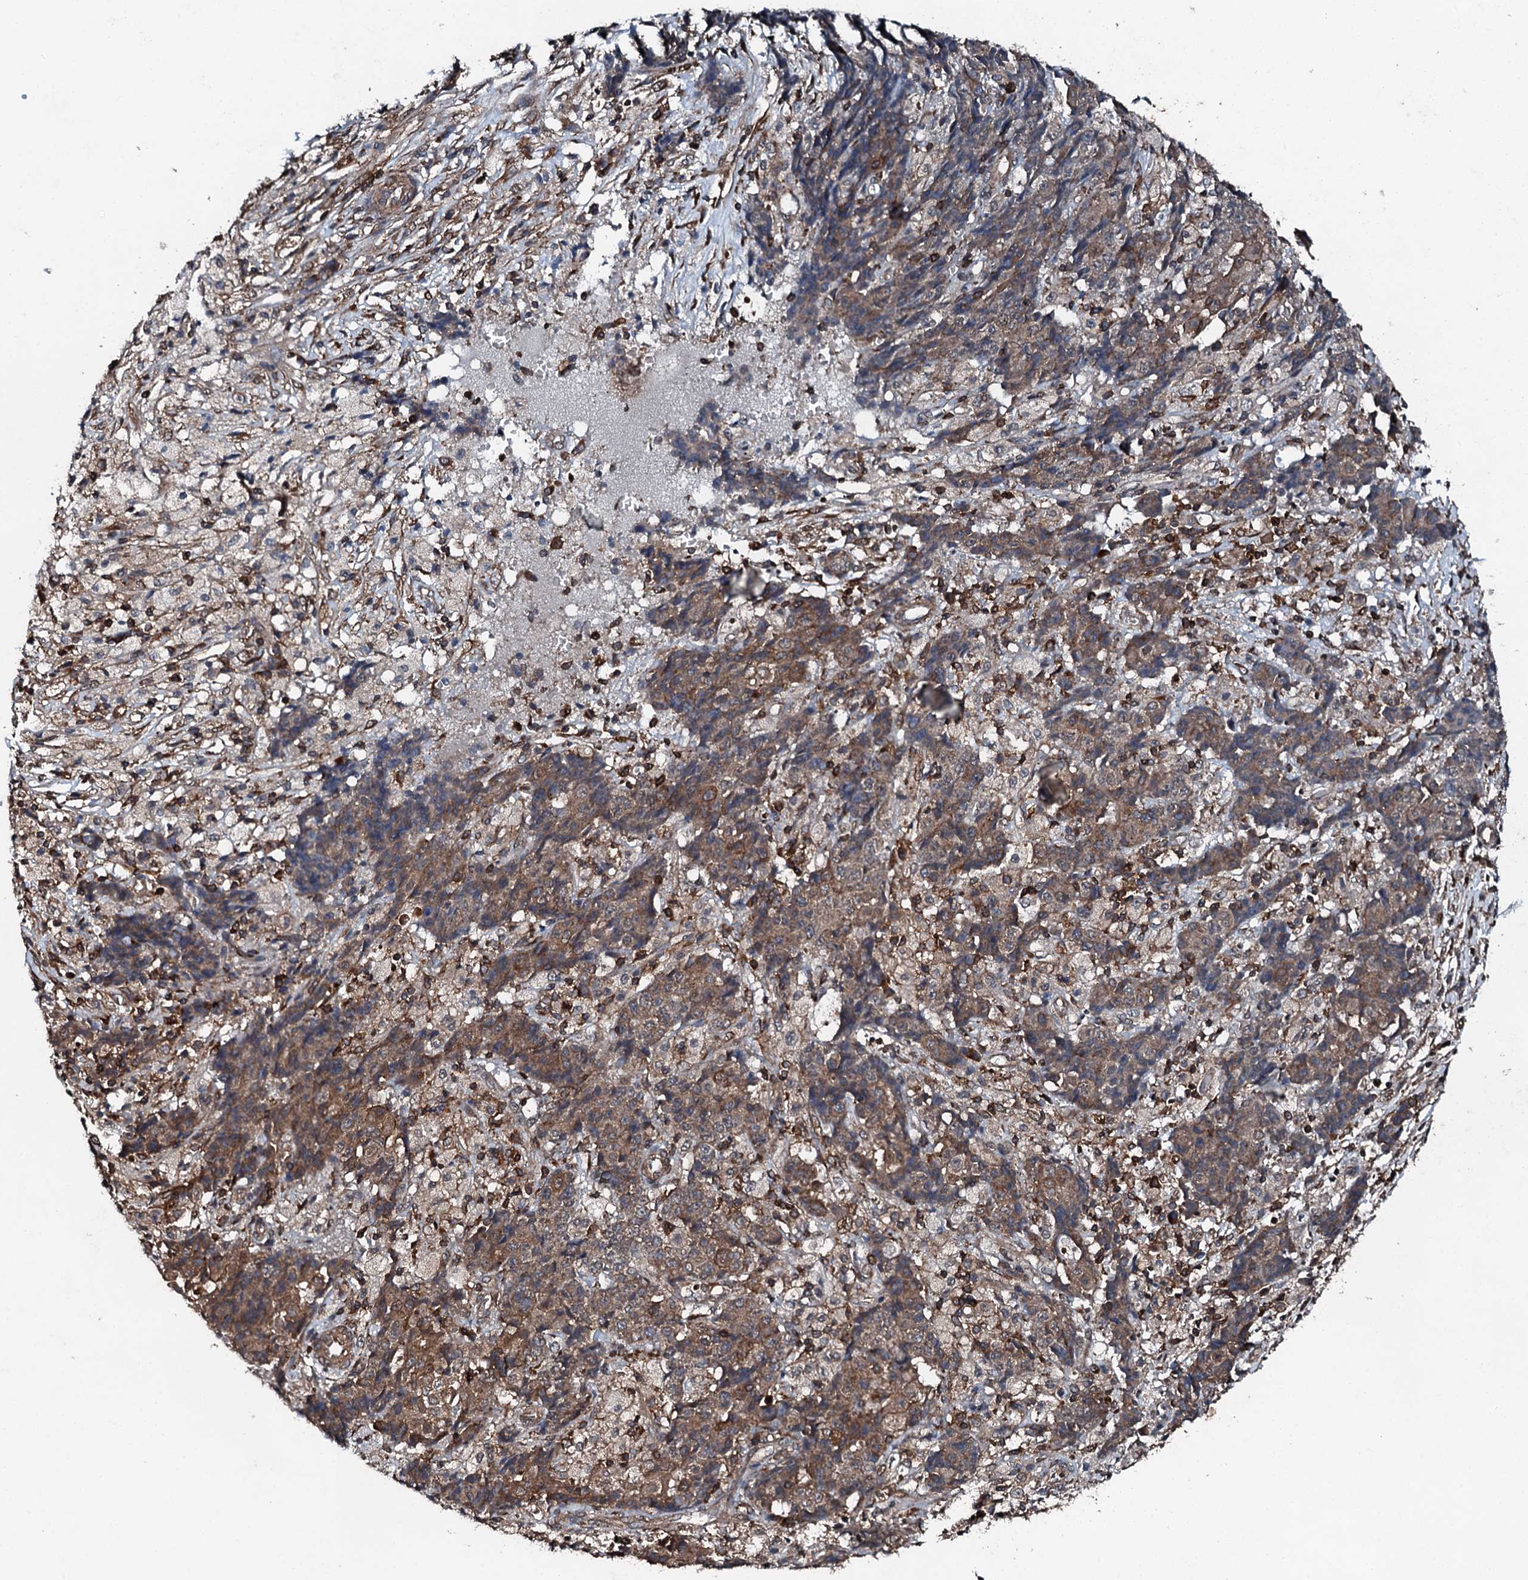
{"staining": {"intensity": "moderate", "quantity": ">75%", "location": "cytoplasmic/membranous"}, "tissue": "ovarian cancer", "cell_type": "Tumor cells", "image_type": "cancer", "snomed": [{"axis": "morphology", "description": "Carcinoma, endometroid"}, {"axis": "topography", "description": "Ovary"}], "caption": "Protein staining by immunohistochemistry (IHC) displays moderate cytoplasmic/membranous expression in approximately >75% of tumor cells in ovarian cancer.", "gene": "EDC4", "patient": {"sex": "female", "age": 42}}